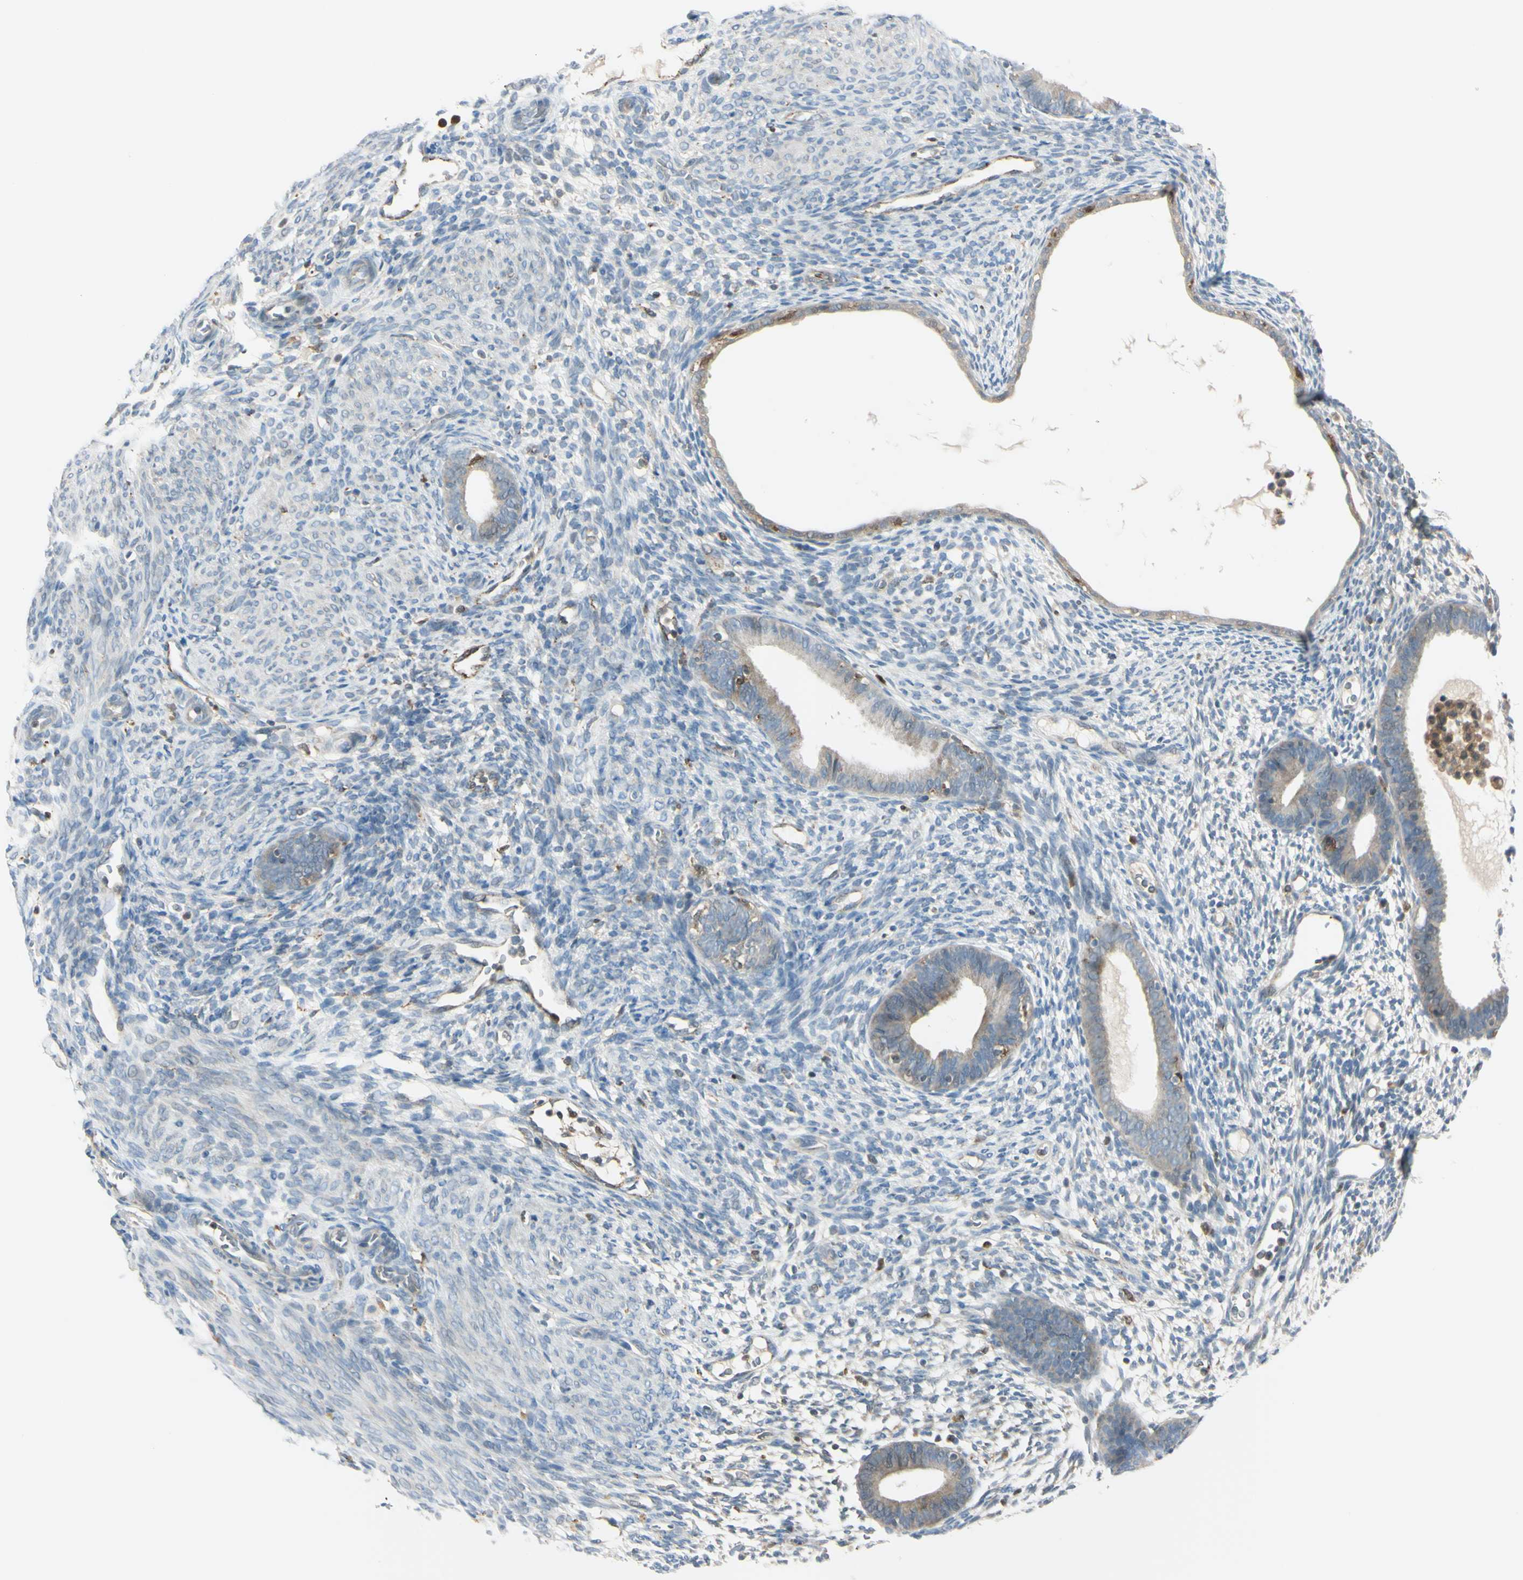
{"staining": {"intensity": "negative", "quantity": "none", "location": "none"}, "tissue": "endometrium", "cell_type": "Cells in endometrial stroma", "image_type": "normal", "snomed": [{"axis": "morphology", "description": "Normal tissue, NOS"}, {"axis": "morphology", "description": "Atrophy, NOS"}, {"axis": "topography", "description": "Uterus"}, {"axis": "topography", "description": "Endometrium"}], "caption": "Immunohistochemistry (IHC) photomicrograph of unremarkable endometrium stained for a protein (brown), which demonstrates no positivity in cells in endometrial stroma.", "gene": "CYRIB", "patient": {"sex": "female", "age": 68}}